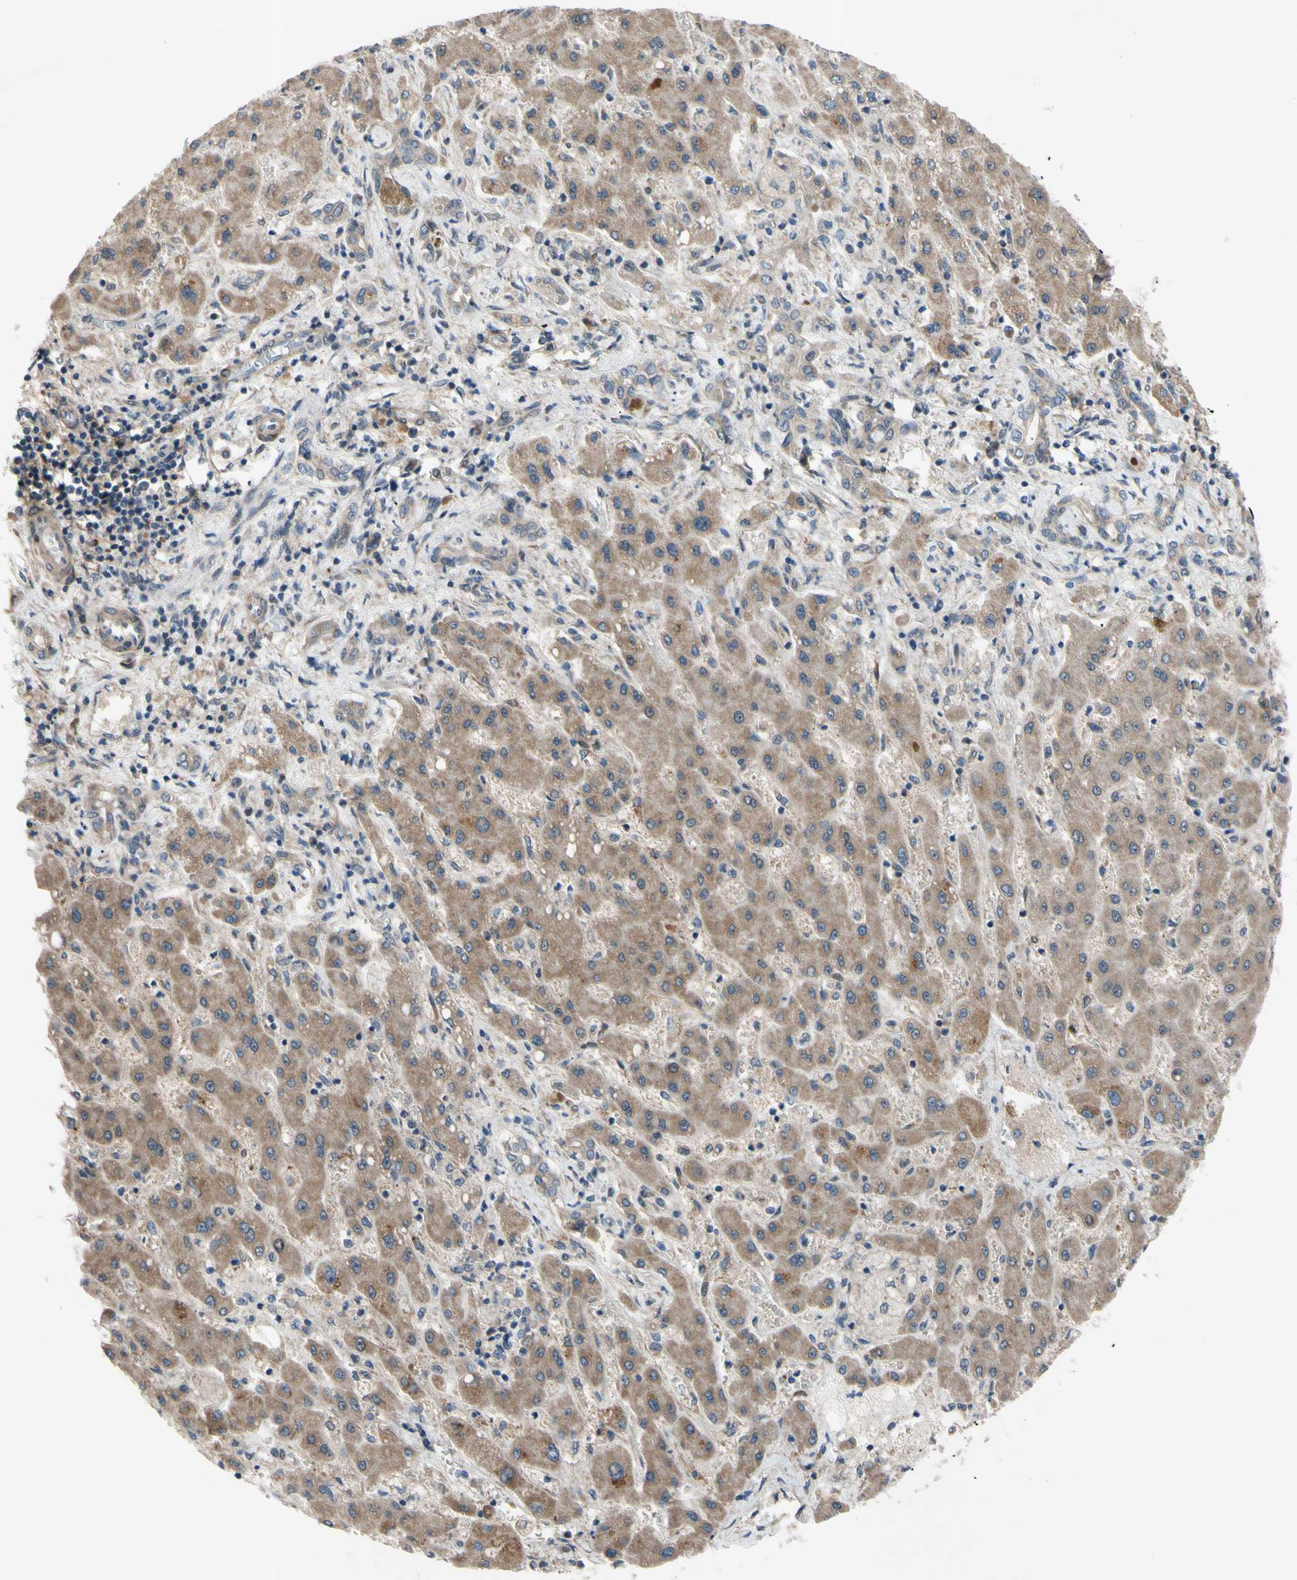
{"staining": {"intensity": "moderate", "quantity": ">75%", "location": "cytoplasmic/membranous"}, "tissue": "liver cancer", "cell_type": "Tumor cells", "image_type": "cancer", "snomed": [{"axis": "morphology", "description": "Cholangiocarcinoma"}, {"axis": "topography", "description": "Liver"}], "caption": "This is an image of immunohistochemistry staining of cholangiocarcinoma (liver), which shows moderate staining in the cytoplasmic/membranous of tumor cells.", "gene": "SVIL", "patient": {"sex": "male", "age": 50}}